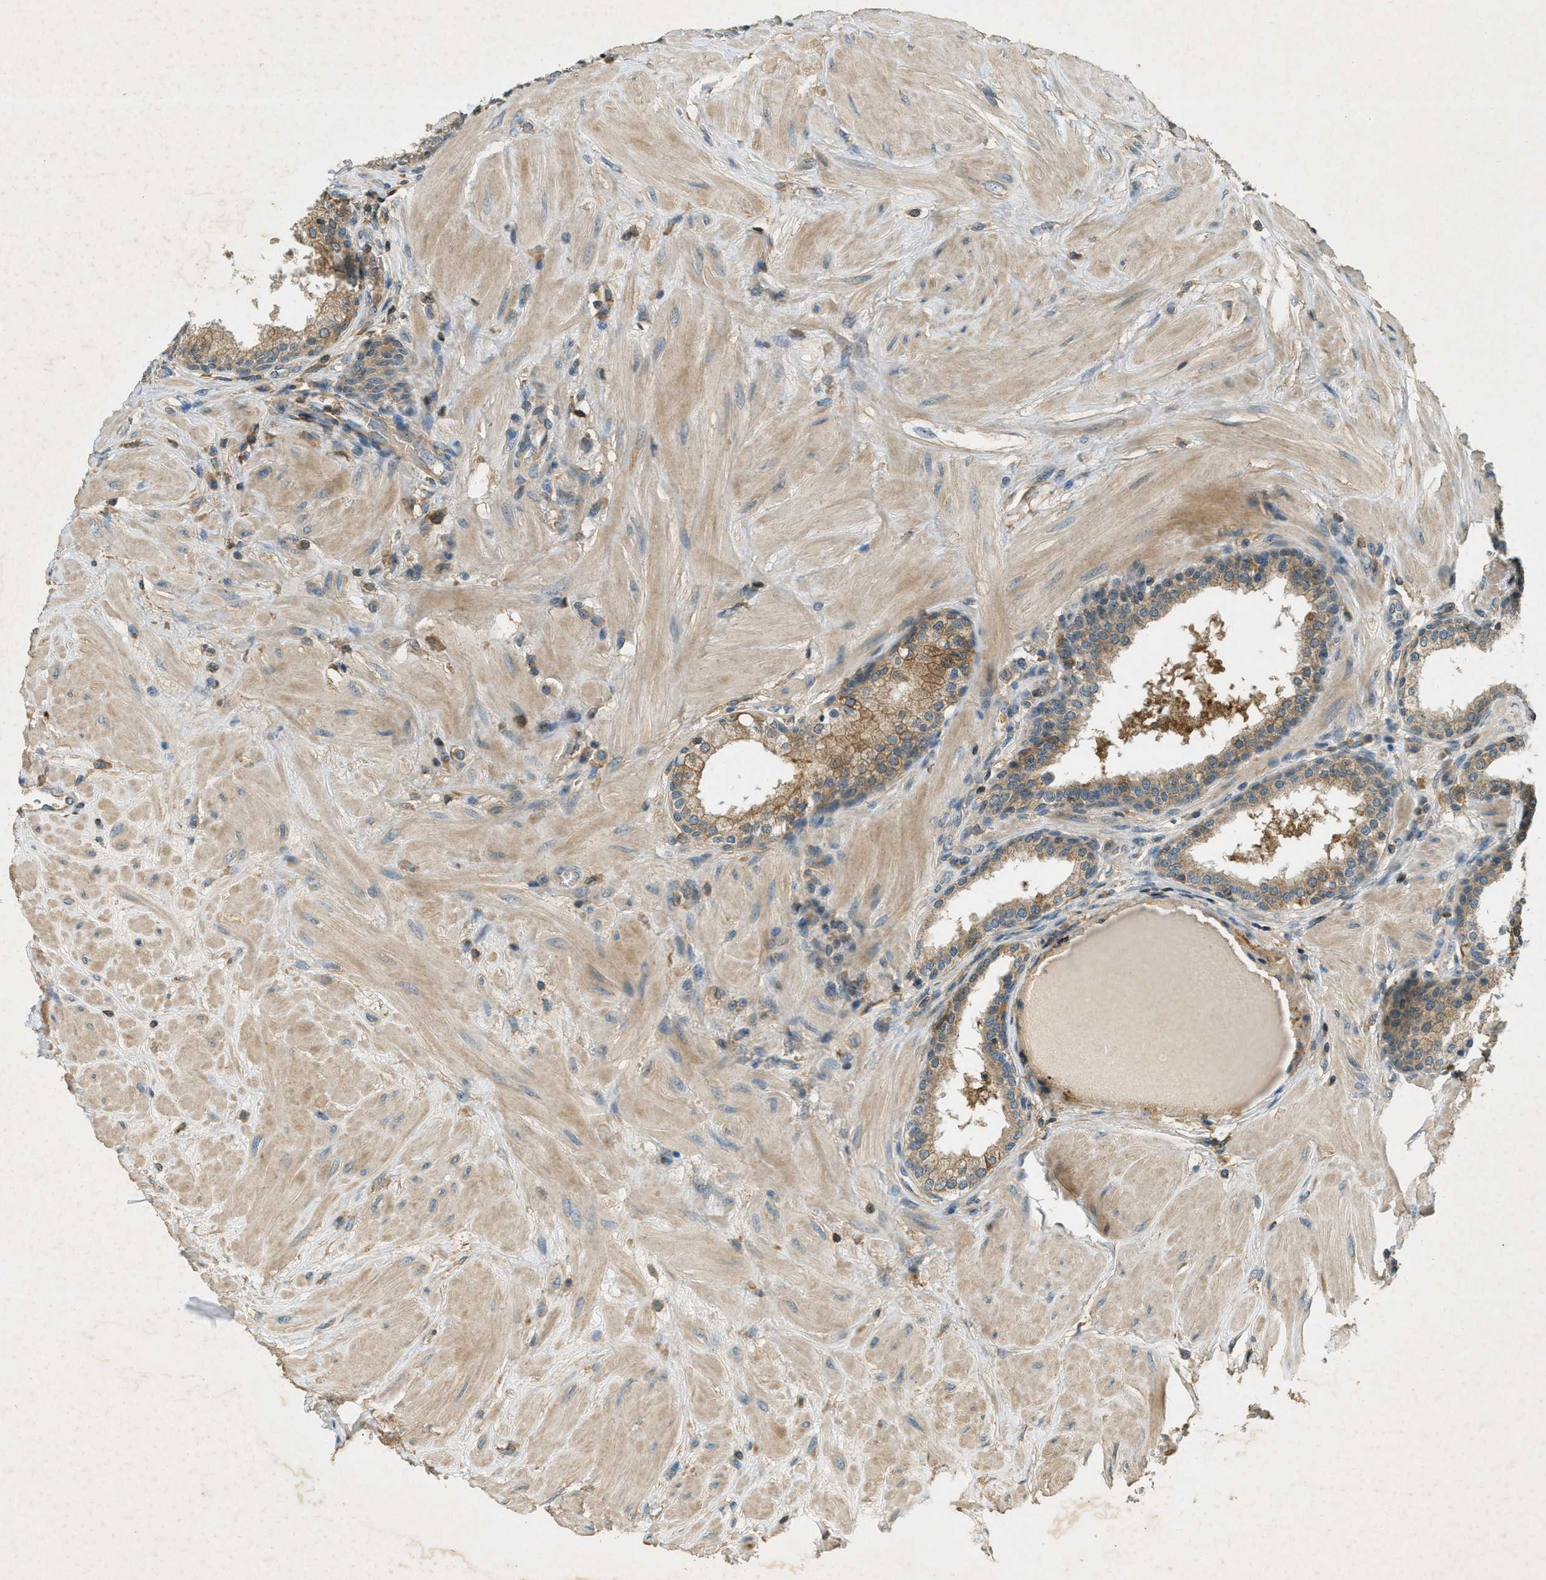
{"staining": {"intensity": "moderate", "quantity": ">75%", "location": "cytoplasmic/membranous"}, "tissue": "prostate", "cell_type": "Glandular cells", "image_type": "normal", "snomed": [{"axis": "morphology", "description": "Normal tissue, NOS"}, {"axis": "topography", "description": "Prostate"}], "caption": "Immunohistochemistry (IHC) histopathology image of normal prostate: prostate stained using immunohistochemistry (IHC) displays medium levels of moderate protein expression localized specifically in the cytoplasmic/membranous of glandular cells, appearing as a cytoplasmic/membranous brown color.", "gene": "NUDT4B", "patient": {"sex": "male", "age": 51}}